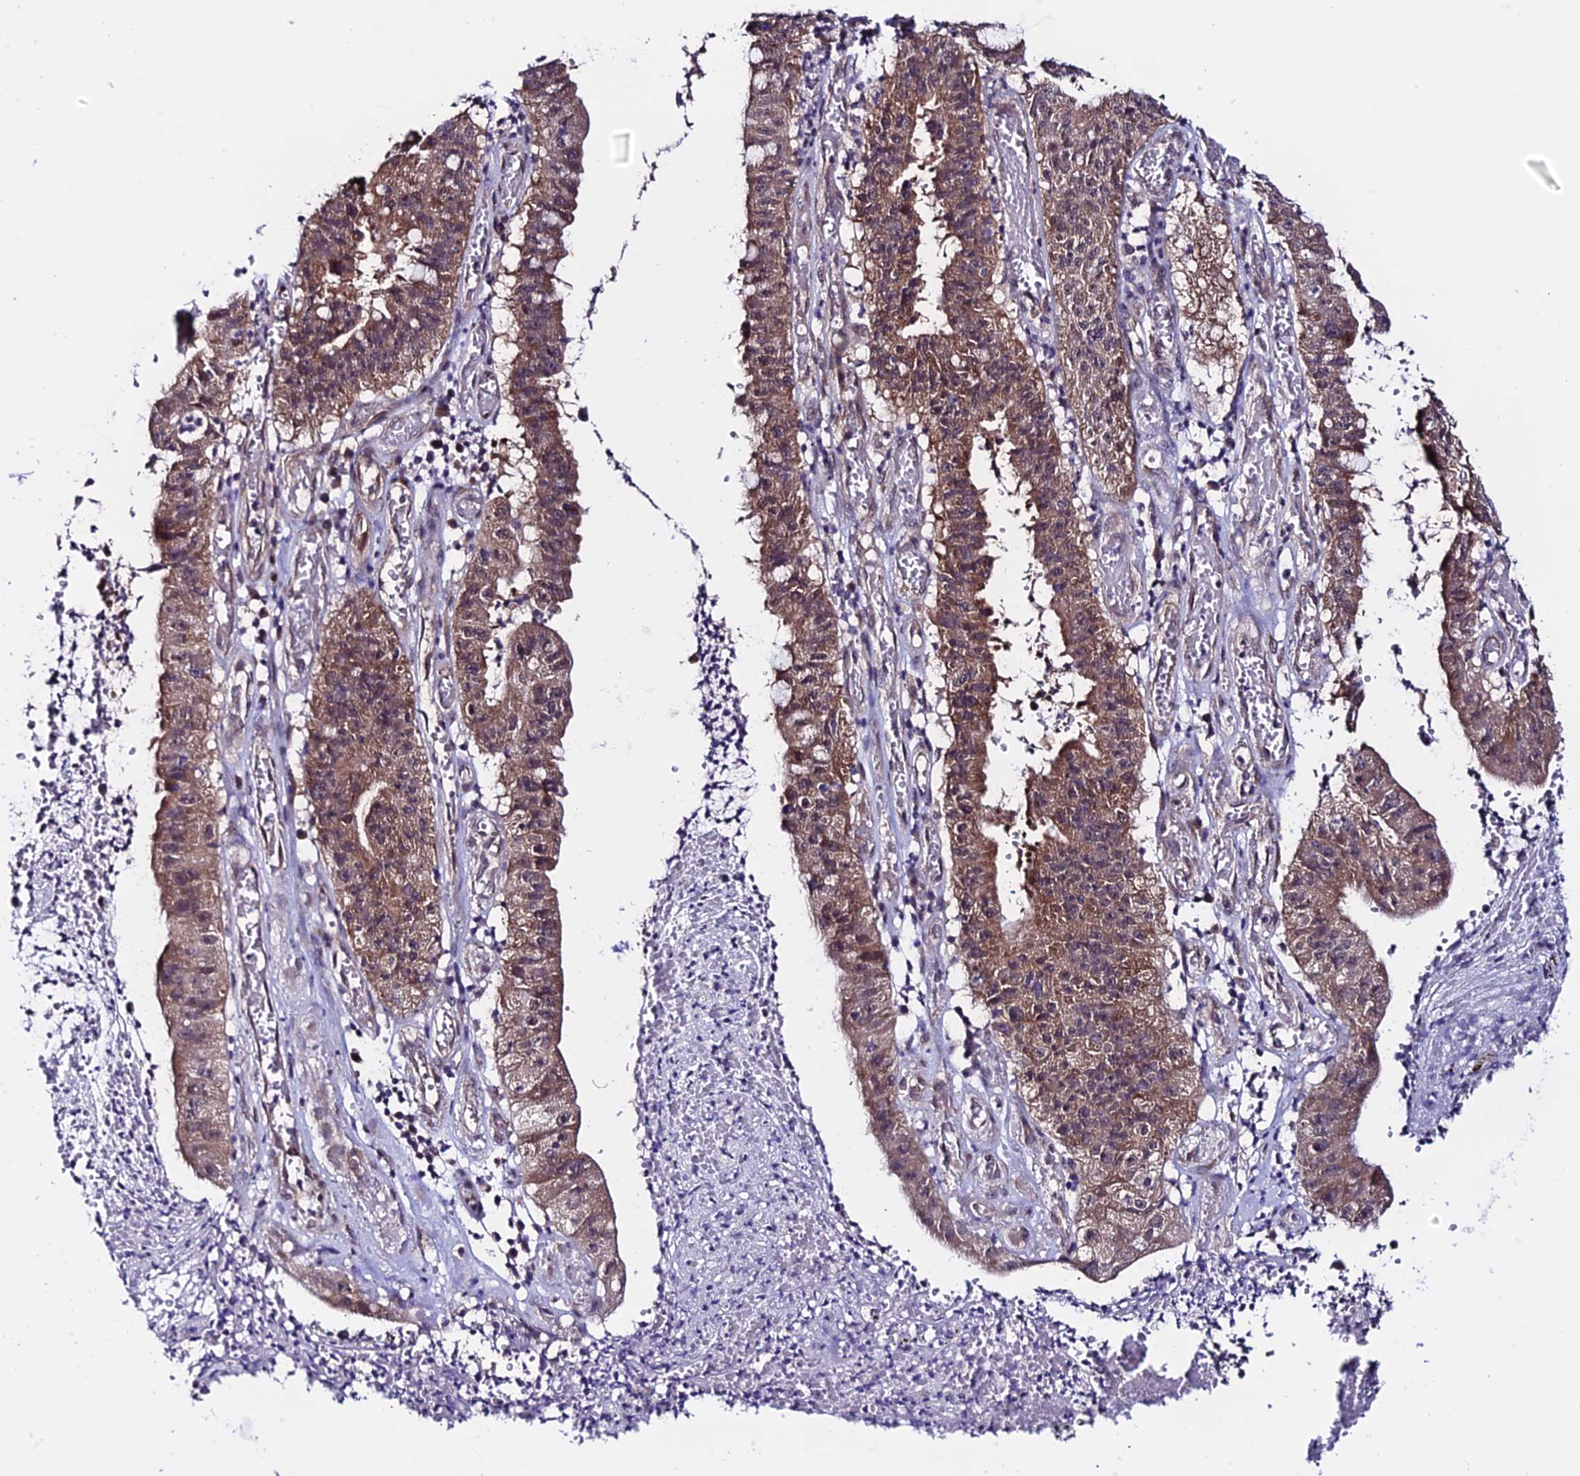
{"staining": {"intensity": "moderate", "quantity": ">75%", "location": "cytoplasmic/membranous,nuclear"}, "tissue": "stomach cancer", "cell_type": "Tumor cells", "image_type": "cancer", "snomed": [{"axis": "morphology", "description": "Adenocarcinoma, NOS"}, {"axis": "topography", "description": "Stomach"}], "caption": "Stomach adenocarcinoma tissue exhibits moderate cytoplasmic/membranous and nuclear staining in about >75% of tumor cells, visualized by immunohistochemistry.", "gene": "FZD8", "patient": {"sex": "male", "age": 59}}